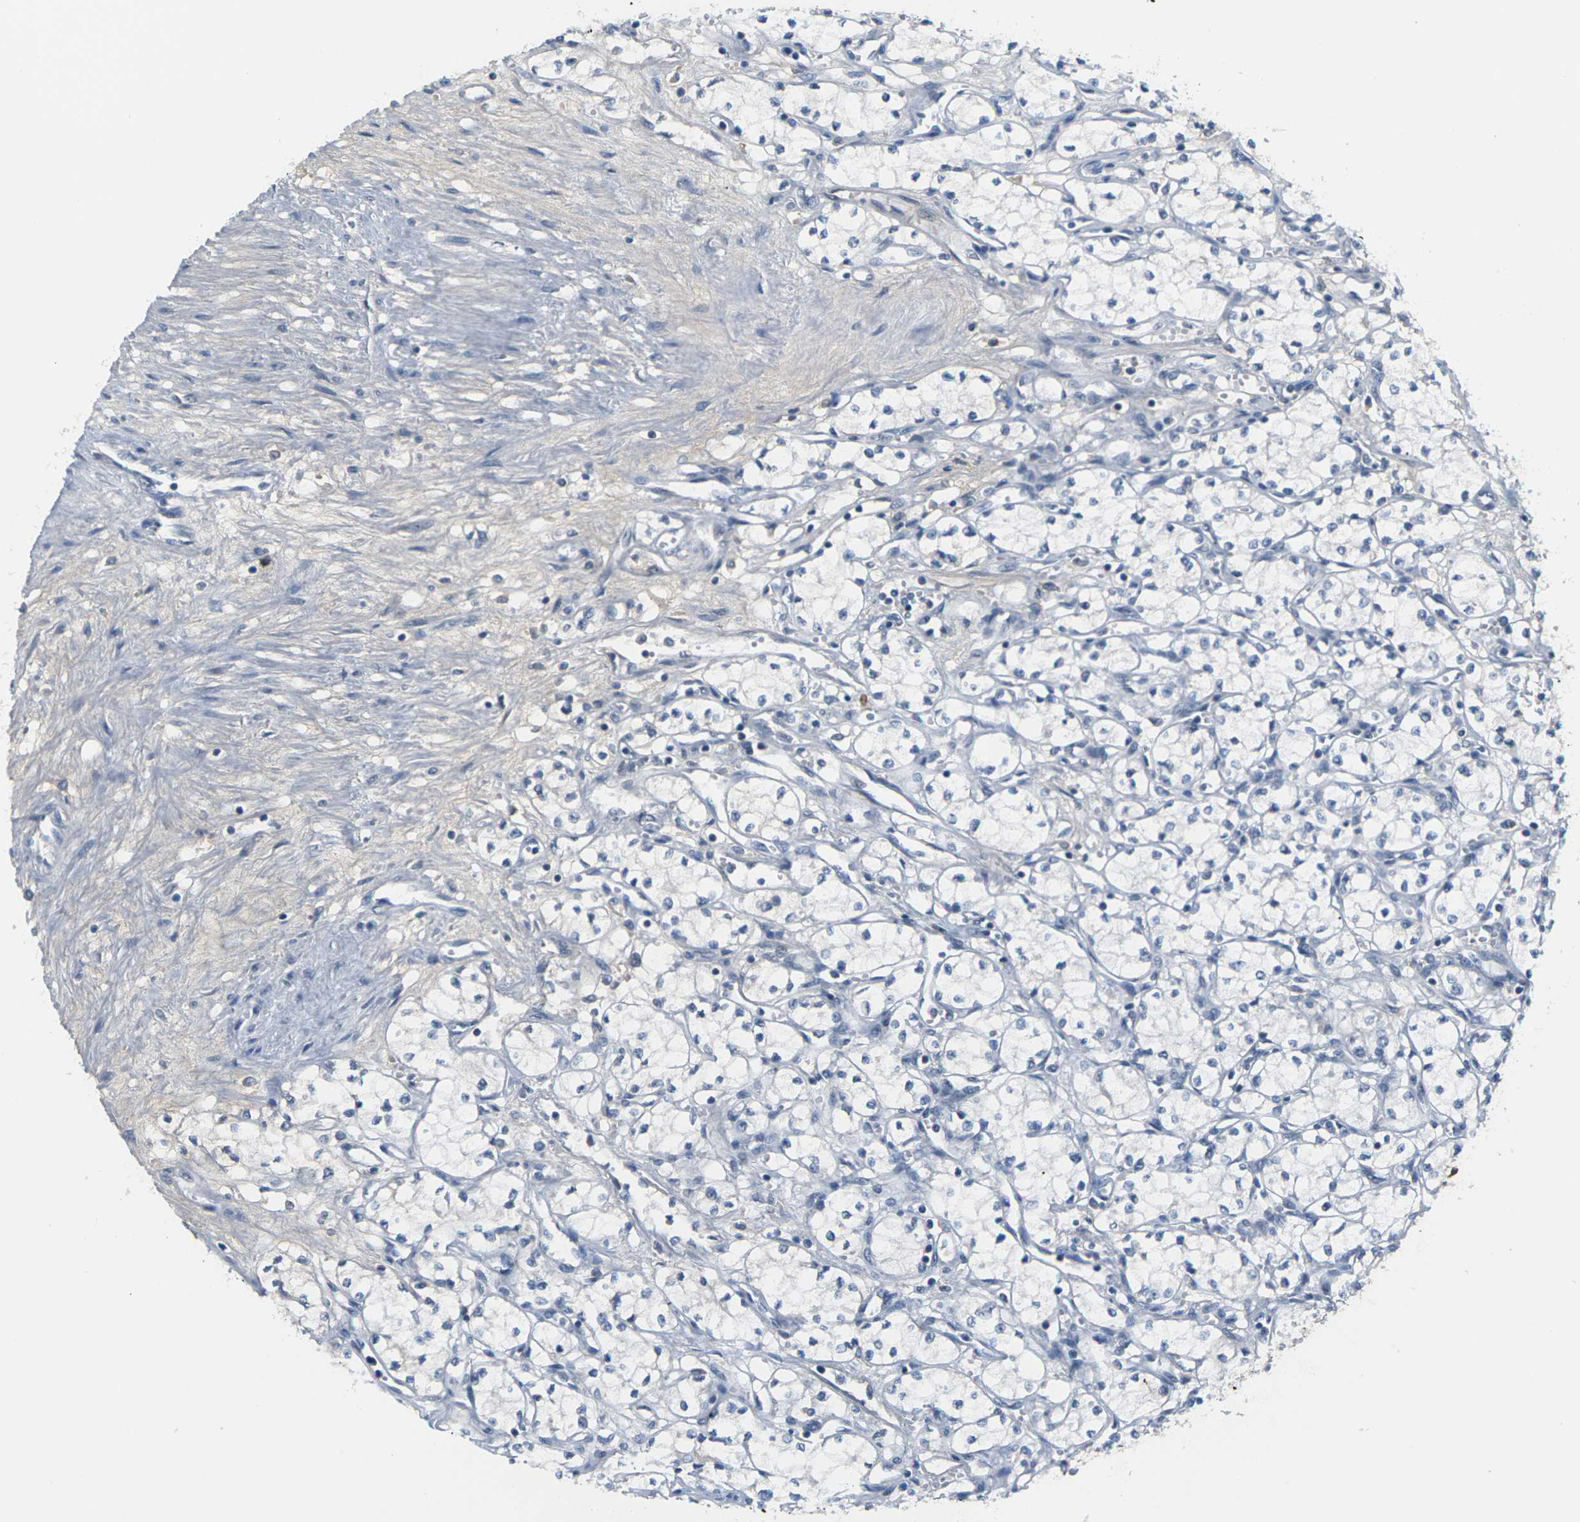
{"staining": {"intensity": "negative", "quantity": "none", "location": "none"}, "tissue": "renal cancer", "cell_type": "Tumor cells", "image_type": "cancer", "snomed": [{"axis": "morphology", "description": "Normal tissue, NOS"}, {"axis": "morphology", "description": "Adenocarcinoma, NOS"}, {"axis": "topography", "description": "Kidney"}], "caption": "Human renal cancer (adenocarcinoma) stained for a protein using IHC exhibits no staining in tumor cells.", "gene": "PKP2", "patient": {"sex": "male", "age": 59}}